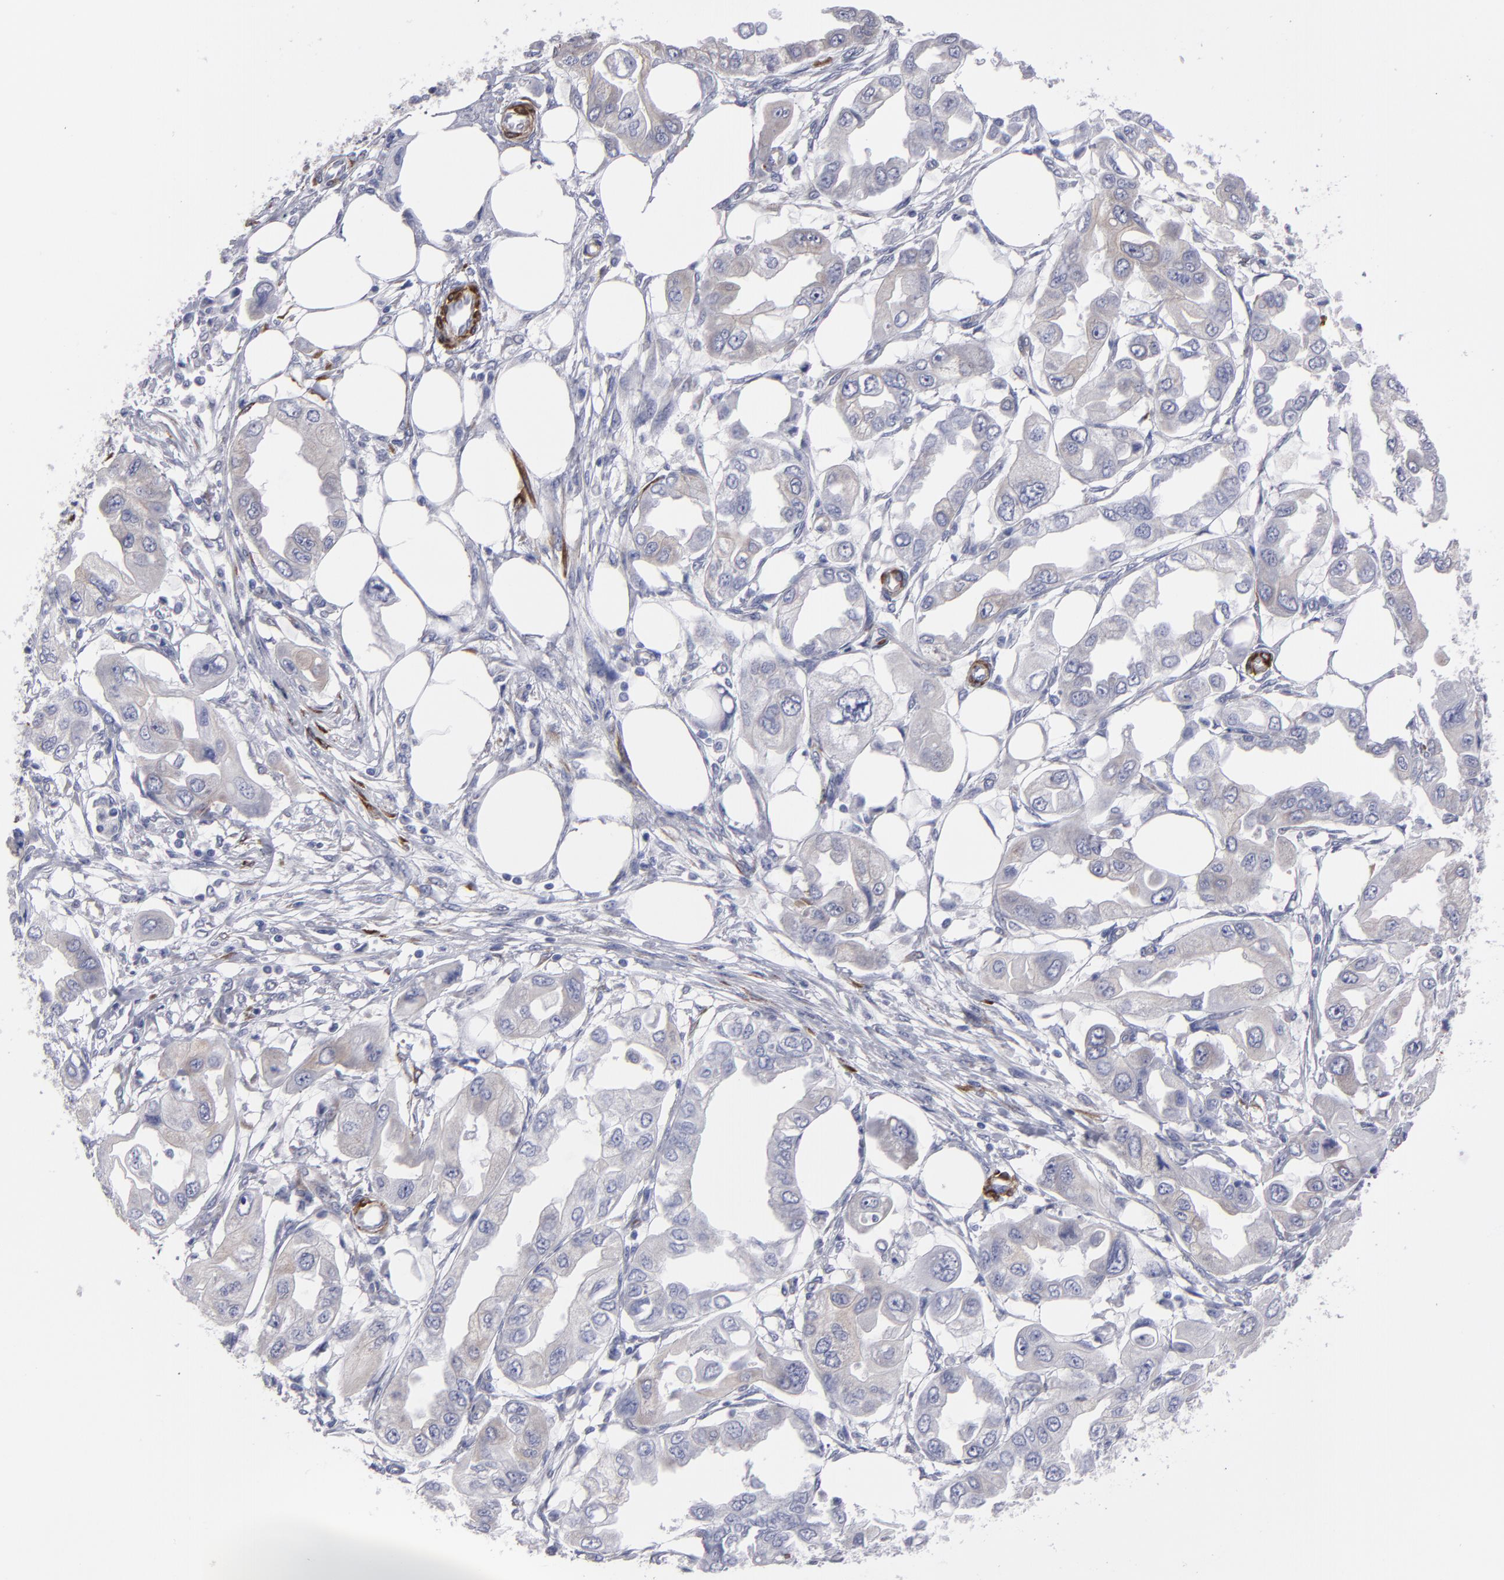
{"staining": {"intensity": "weak", "quantity": "<25%", "location": "cytoplasmic/membranous"}, "tissue": "endometrial cancer", "cell_type": "Tumor cells", "image_type": "cancer", "snomed": [{"axis": "morphology", "description": "Adenocarcinoma, NOS"}, {"axis": "topography", "description": "Endometrium"}], "caption": "Human endometrial cancer stained for a protein using IHC reveals no expression in tumor cells.", "gene": "SLMAP", "patient": {"sex": "female", "age": 67}}